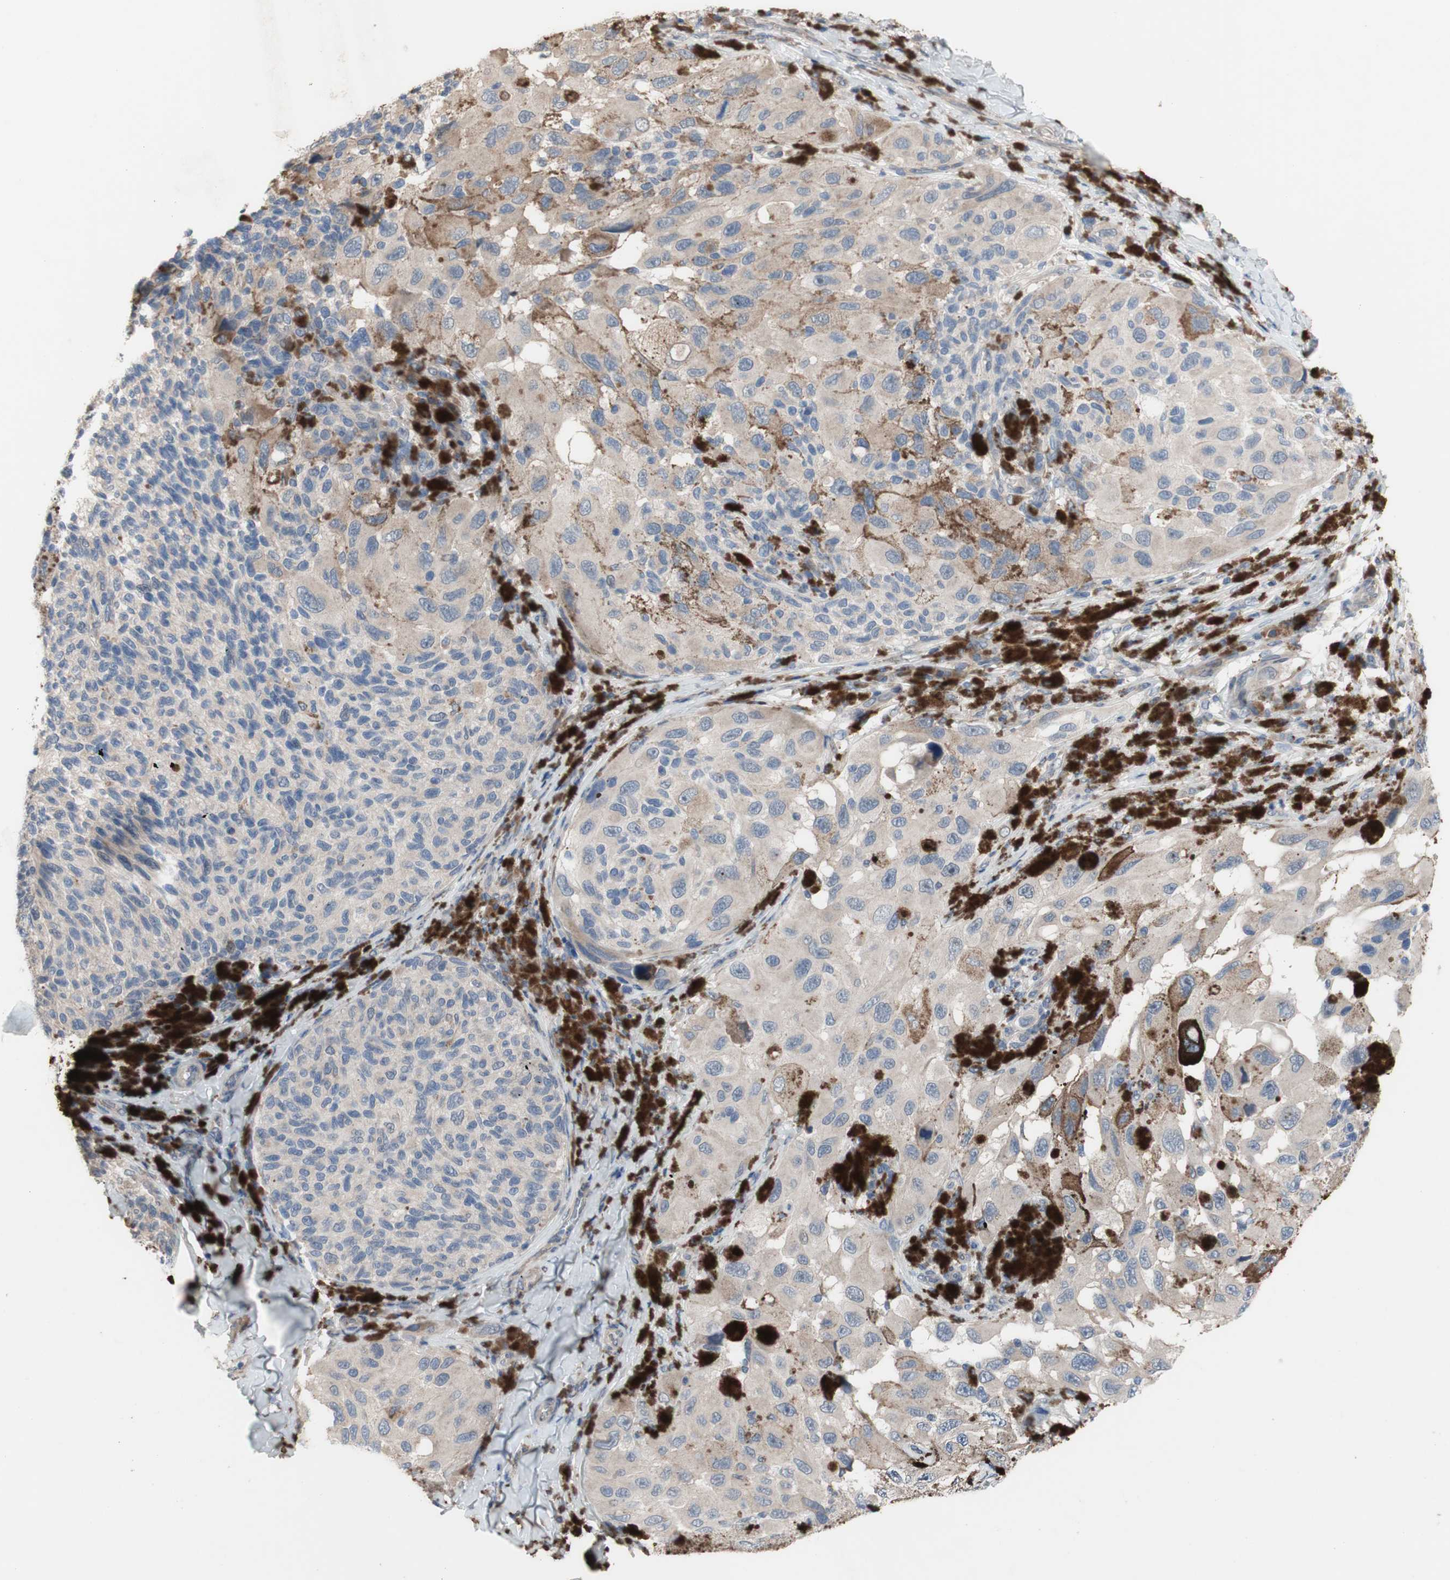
{"staining": {"intensity": "weak", "quantity": "25%-75%", "location": "cytoplasmic/membranous"}, "tissue": "melanoma", "cell_type": "Tumor cells", "image_type": "cancer", "snomed": [{"axis": "morphology", "description": "Malignant melanoma, NOS"}, {"axis": "topography", "description": "Skin"}], "caption": "Human melanoma stained for a protein (brown) demonstrates weak cytoplasmic/membranous positive positivity in about 25%-75% of tumor cells.", "gene": "TTC14", "patient": {"sex": "female", "age": 73}}